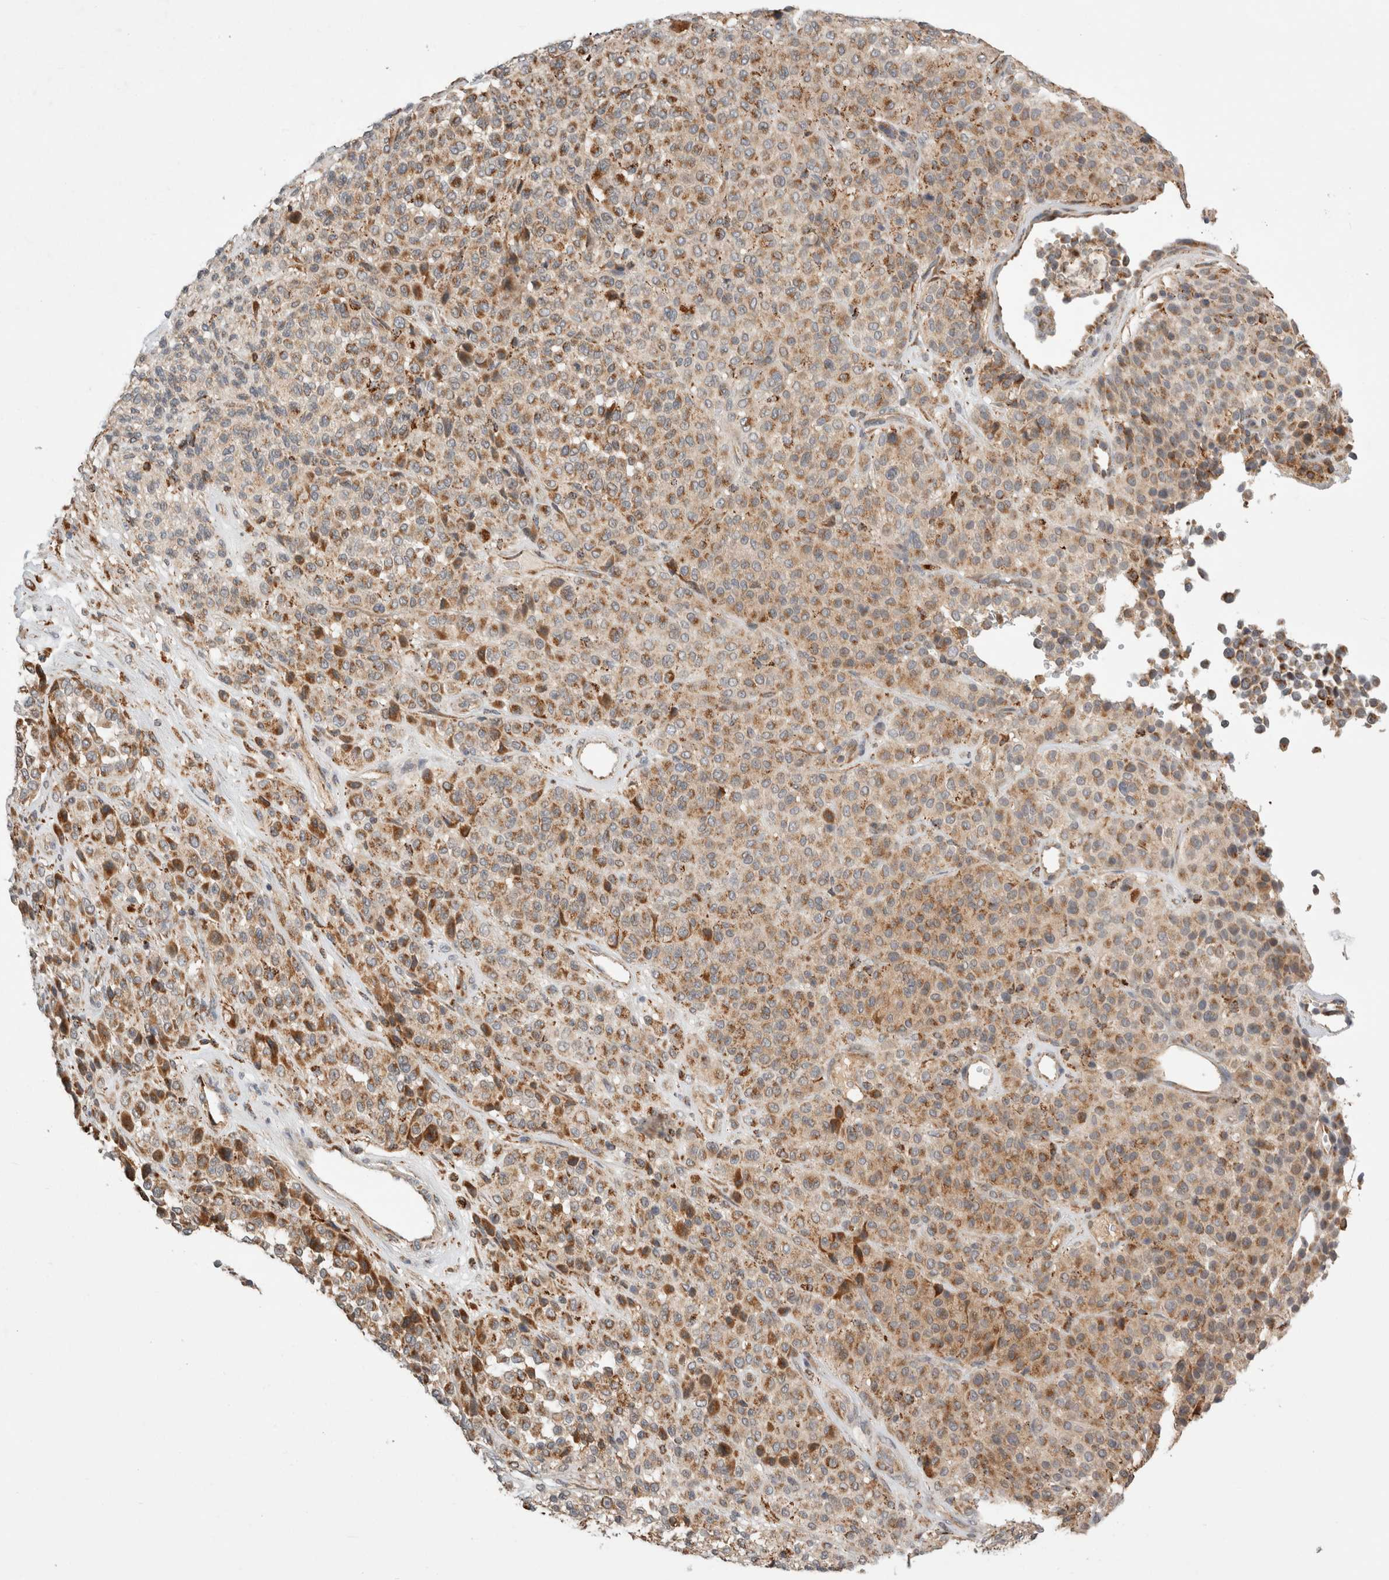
{"staining": {"intensity": "moderate", "quantity": ">75%", "location": "cytoplasmic/membranous"}, "tissue": "melanoma", "cell_type": "Tumor cells", "image_type": "cancer", "snomed": [{"axis": "morphology", "description": "Malignant melanoma, Metastatic site"}, {"axis": "topography", "description": "Pancreas"}], "caption": "Immunohistochemical staining of melanoma demonstrates moderate cytoplasmic/membranous protein expression in approximately >75% of tumor cells.", "gene": "HROB", "patient": {"sex": "female", "age": 30}}